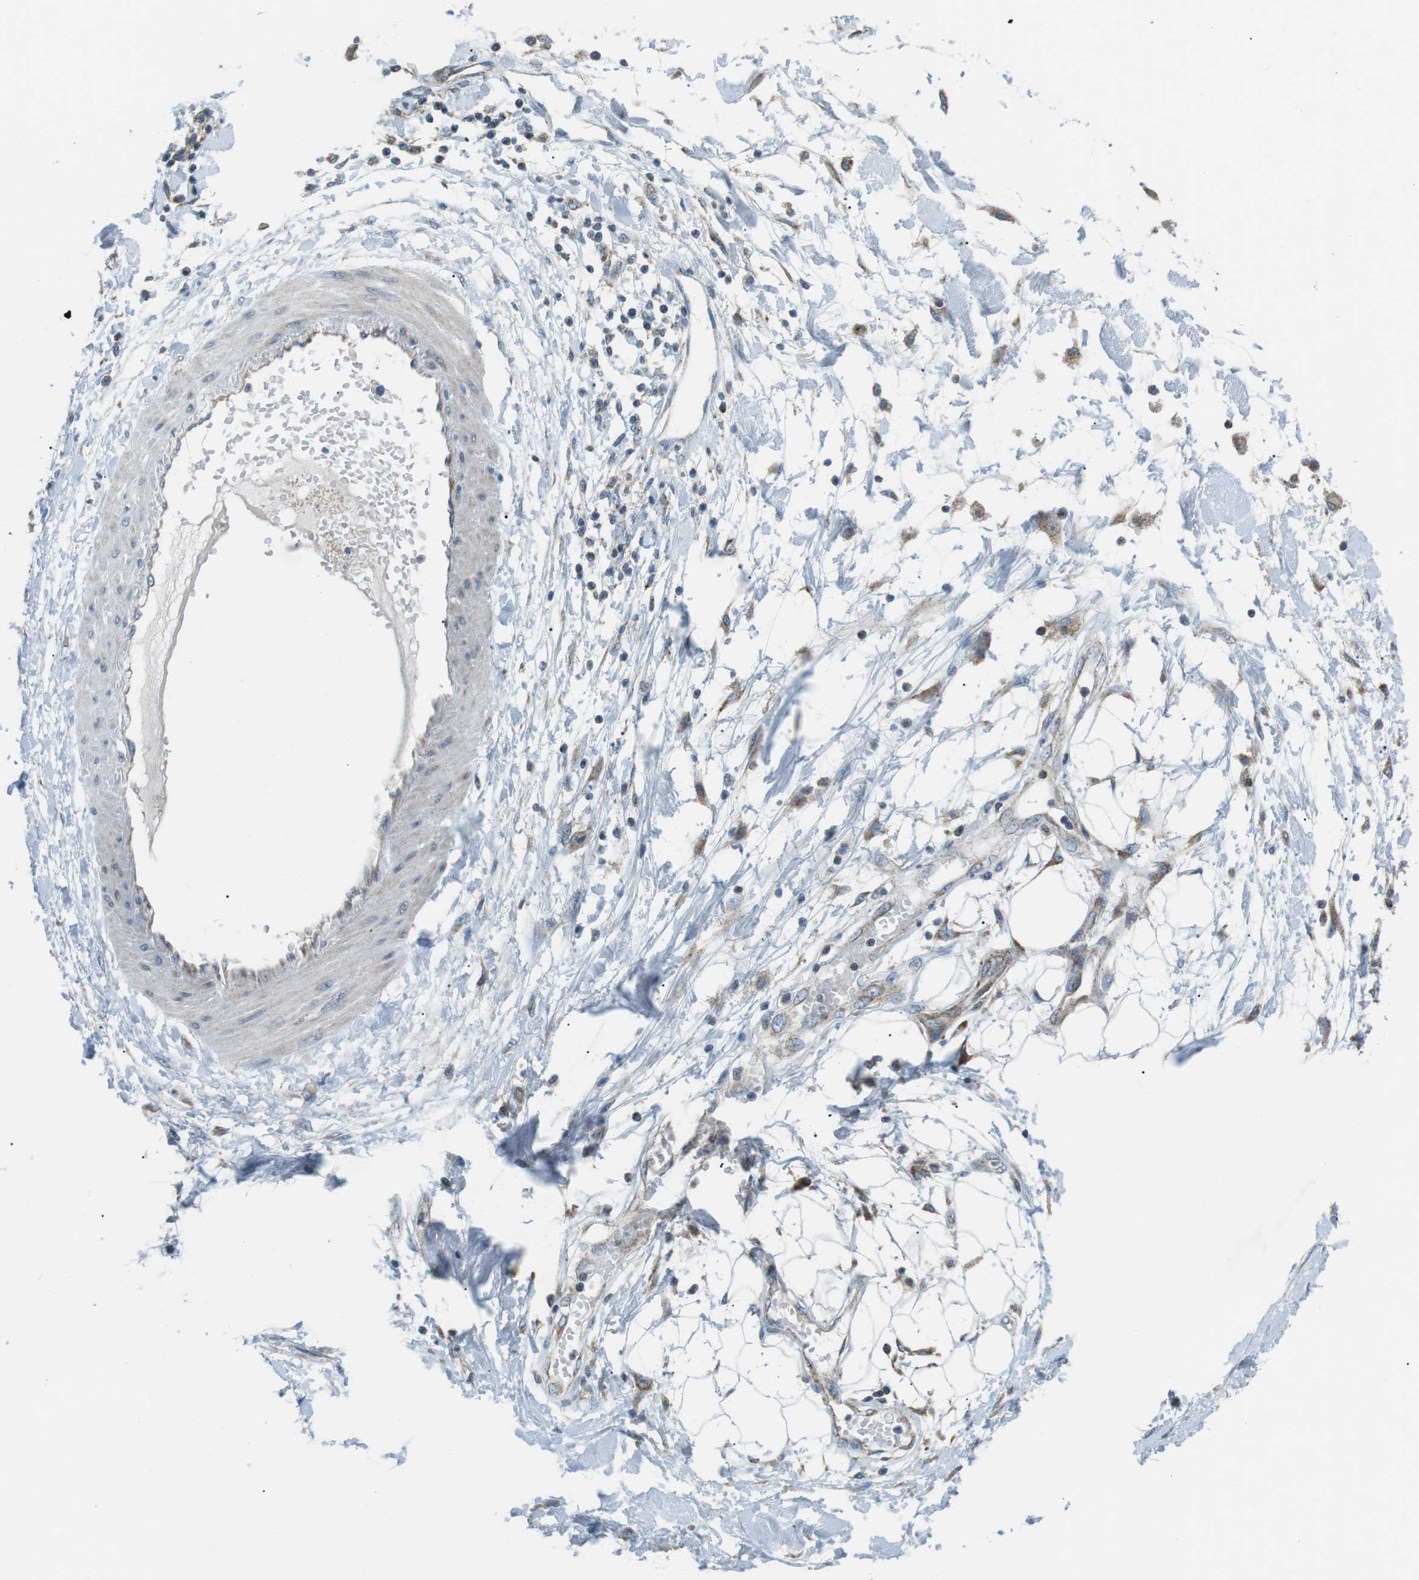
{"staining": {"intensity": "negative", "quantity": "none", "location": "none"}, "tissue": "adipose tissue", "cell_type": "Adipocytes", "image_type": "normal", "snomed": [{"axis": "morphology", "description": "Normal tissue, NOS"}, {"axis": "morphology", "description": "Squamous cell carcinoma, NOS"}, {"axis": "topography", "description": "Skin"}, {"axis": "topography", "description": "Peripheral nerve tissue"}], "caption": "Immunohistochemistry (IHC) histopathology image of benign adipose tissue stained for a protein (brown), which shows no expression in adipocytes.", "gene": "BACE1", "patient": {"sex": "male", "age": 83}}